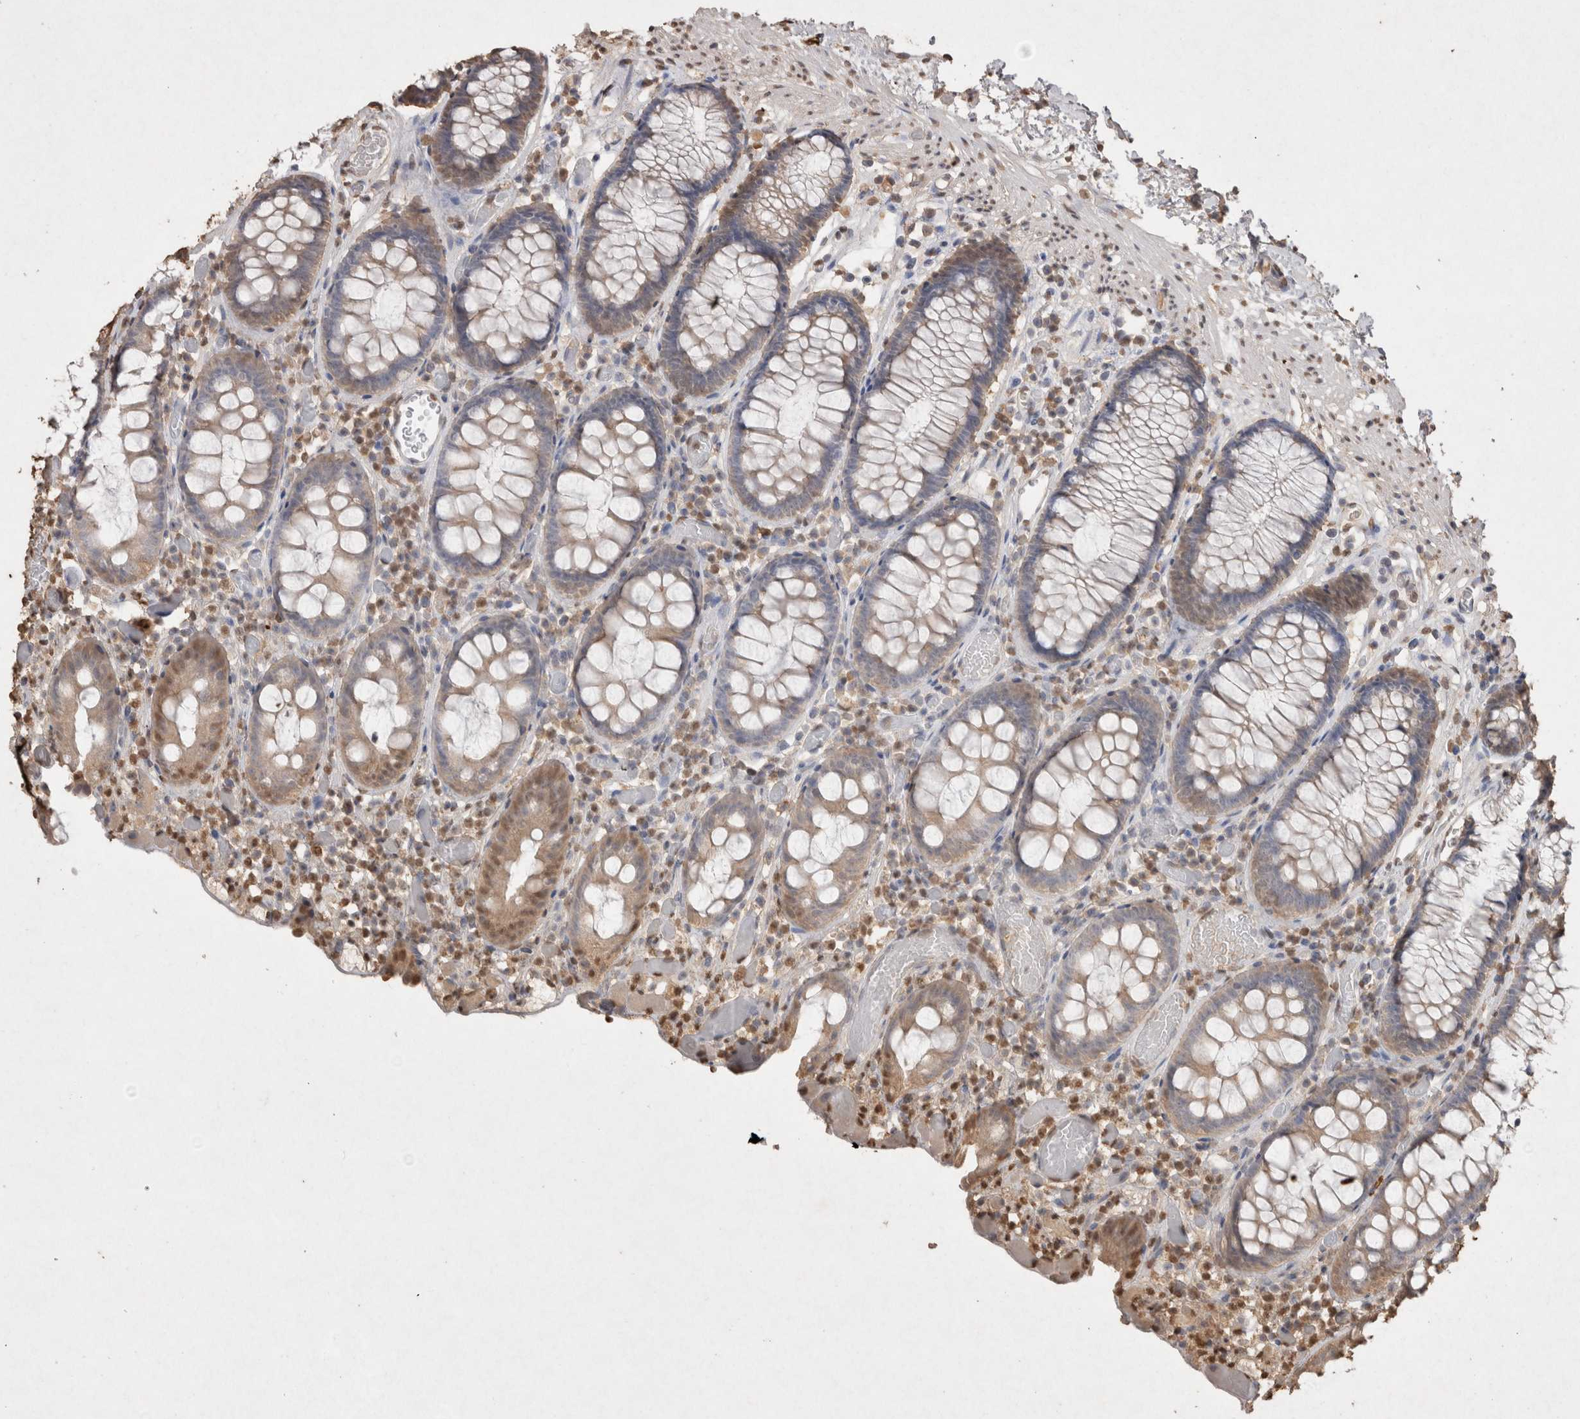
{"staining": {"intensity": "moderate", "quantity": ">75%", "location": "cytoplasmic/membranous"}, "tissue": "colon", "cell_type": "Endothelial cells", "image_type": "normal", "snomed": [{"axis": "morphology", "description": "Normal tissue, NOS"}, {"axis": "topography", "description": "Colon"}], "caption": "Immunohistochemical staining of normal human colon reveals medium levels of moderate cytoplasmic/membranous positivity in approximately >75% of endothelial cells. The protein of interest is stained brown, and the nuclei are stained in blue (DAB (3,3'-diaminobenzidine) IHC with brightfield microscopy, high magnification).", "gene": "MLX", "patient": {"sex": "male", "age": 14}}